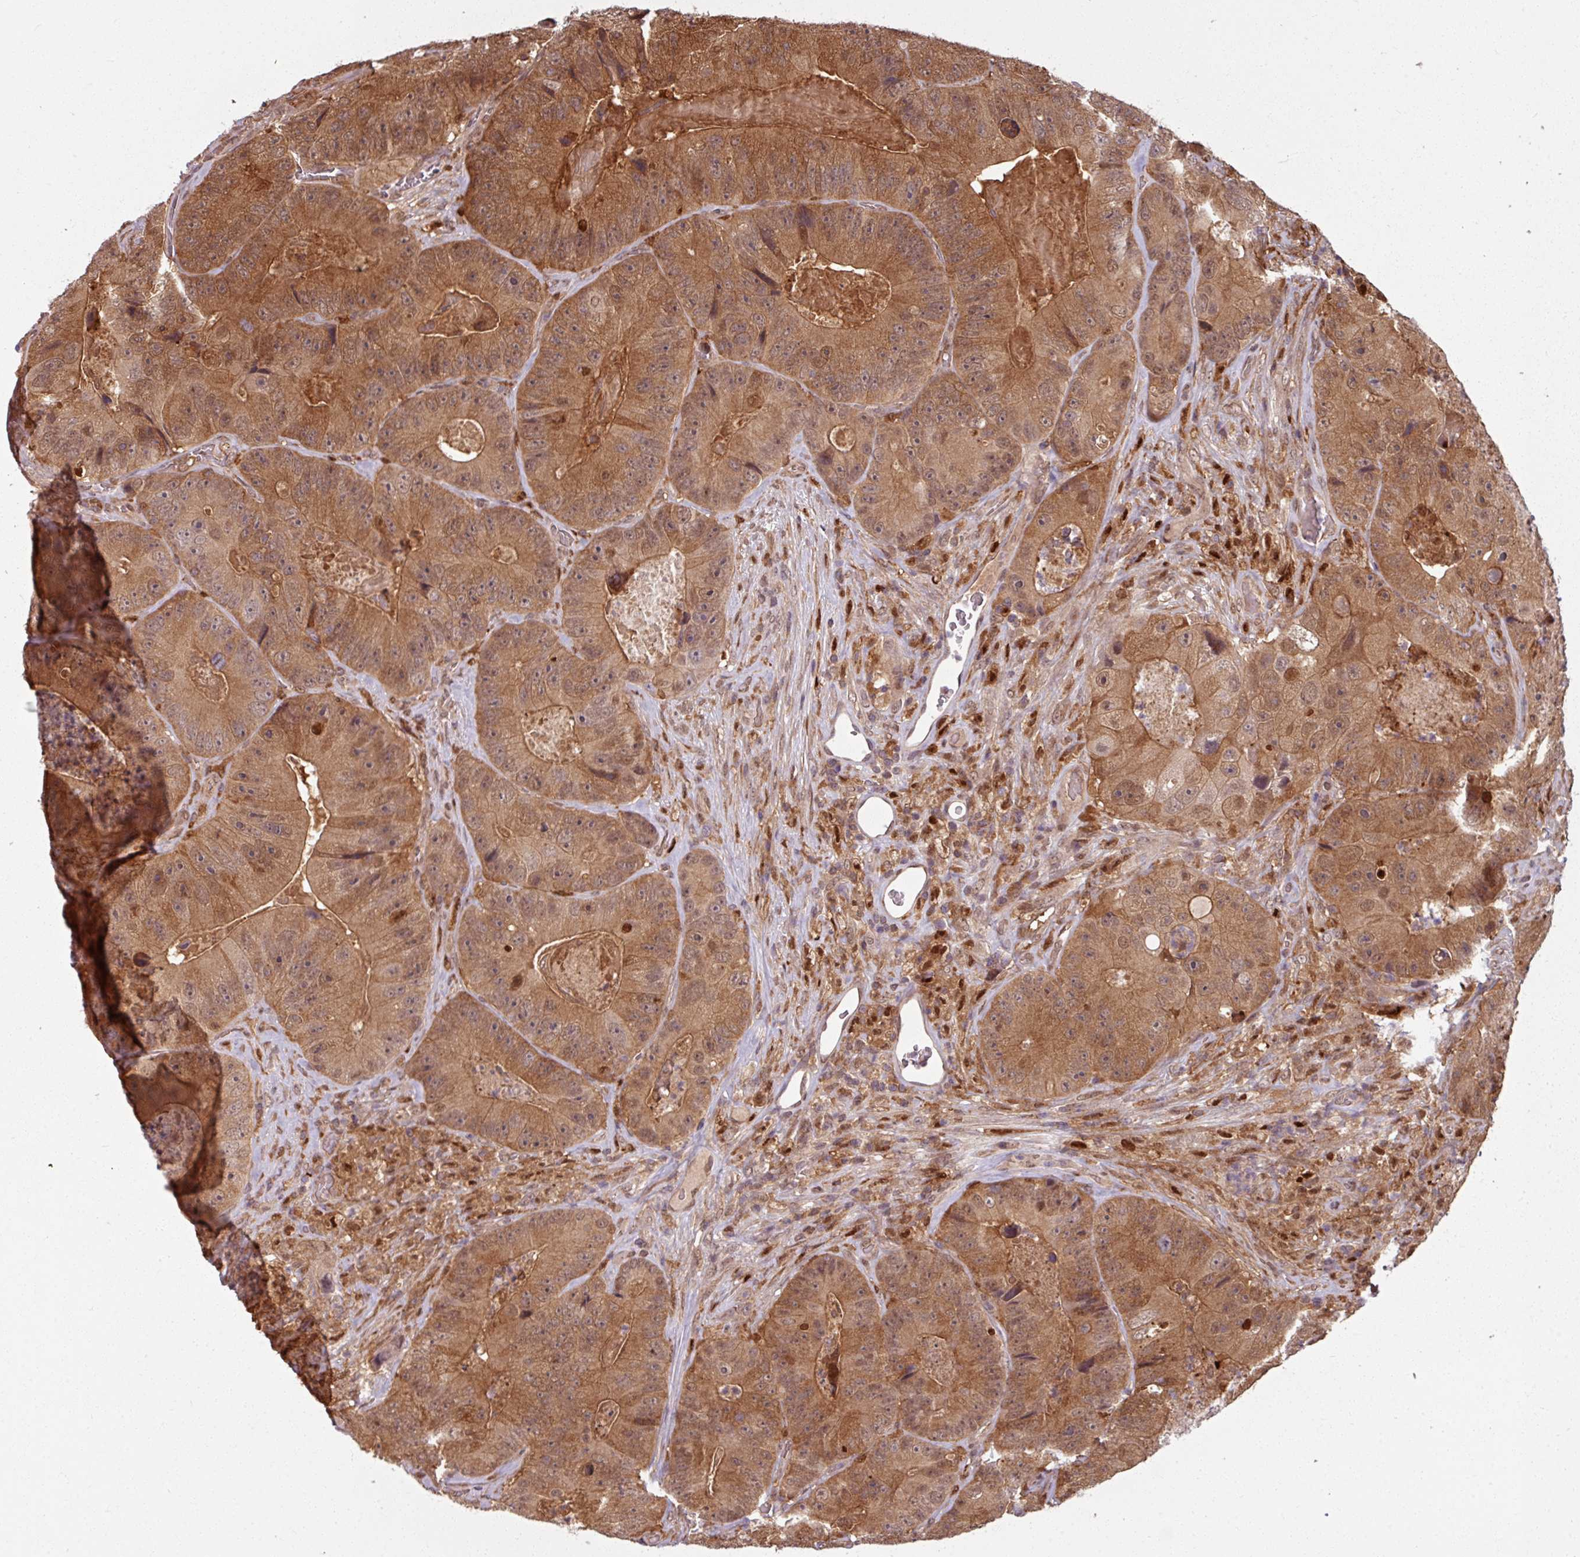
{"staining": {"intensity": "moderate", "quantity": ">75%", "location": "cytoplasmic/membranous,nuclear"}, "tissue": "colorectal cancer", "cell_type": "Tumor cells", "image_type": "cancer", "snomed": [{"axis": "morphology", "description": "Adenocarcinoma, NOS"}, {"axis": "topography", "description": "Colon"}], "caption": "Protein analysis of colorectal adenocarcinoma tissue demonstrates moderate cytoplasmic/membranous and nuclear positivity in about >75% of tumor cells. Using DAB (brown) and hematoxylin (blue) stains, captured at high magnification using brightfield microscopy.", "gene": "KCTD11", "patient": {"sex": "female", "age": 86}}